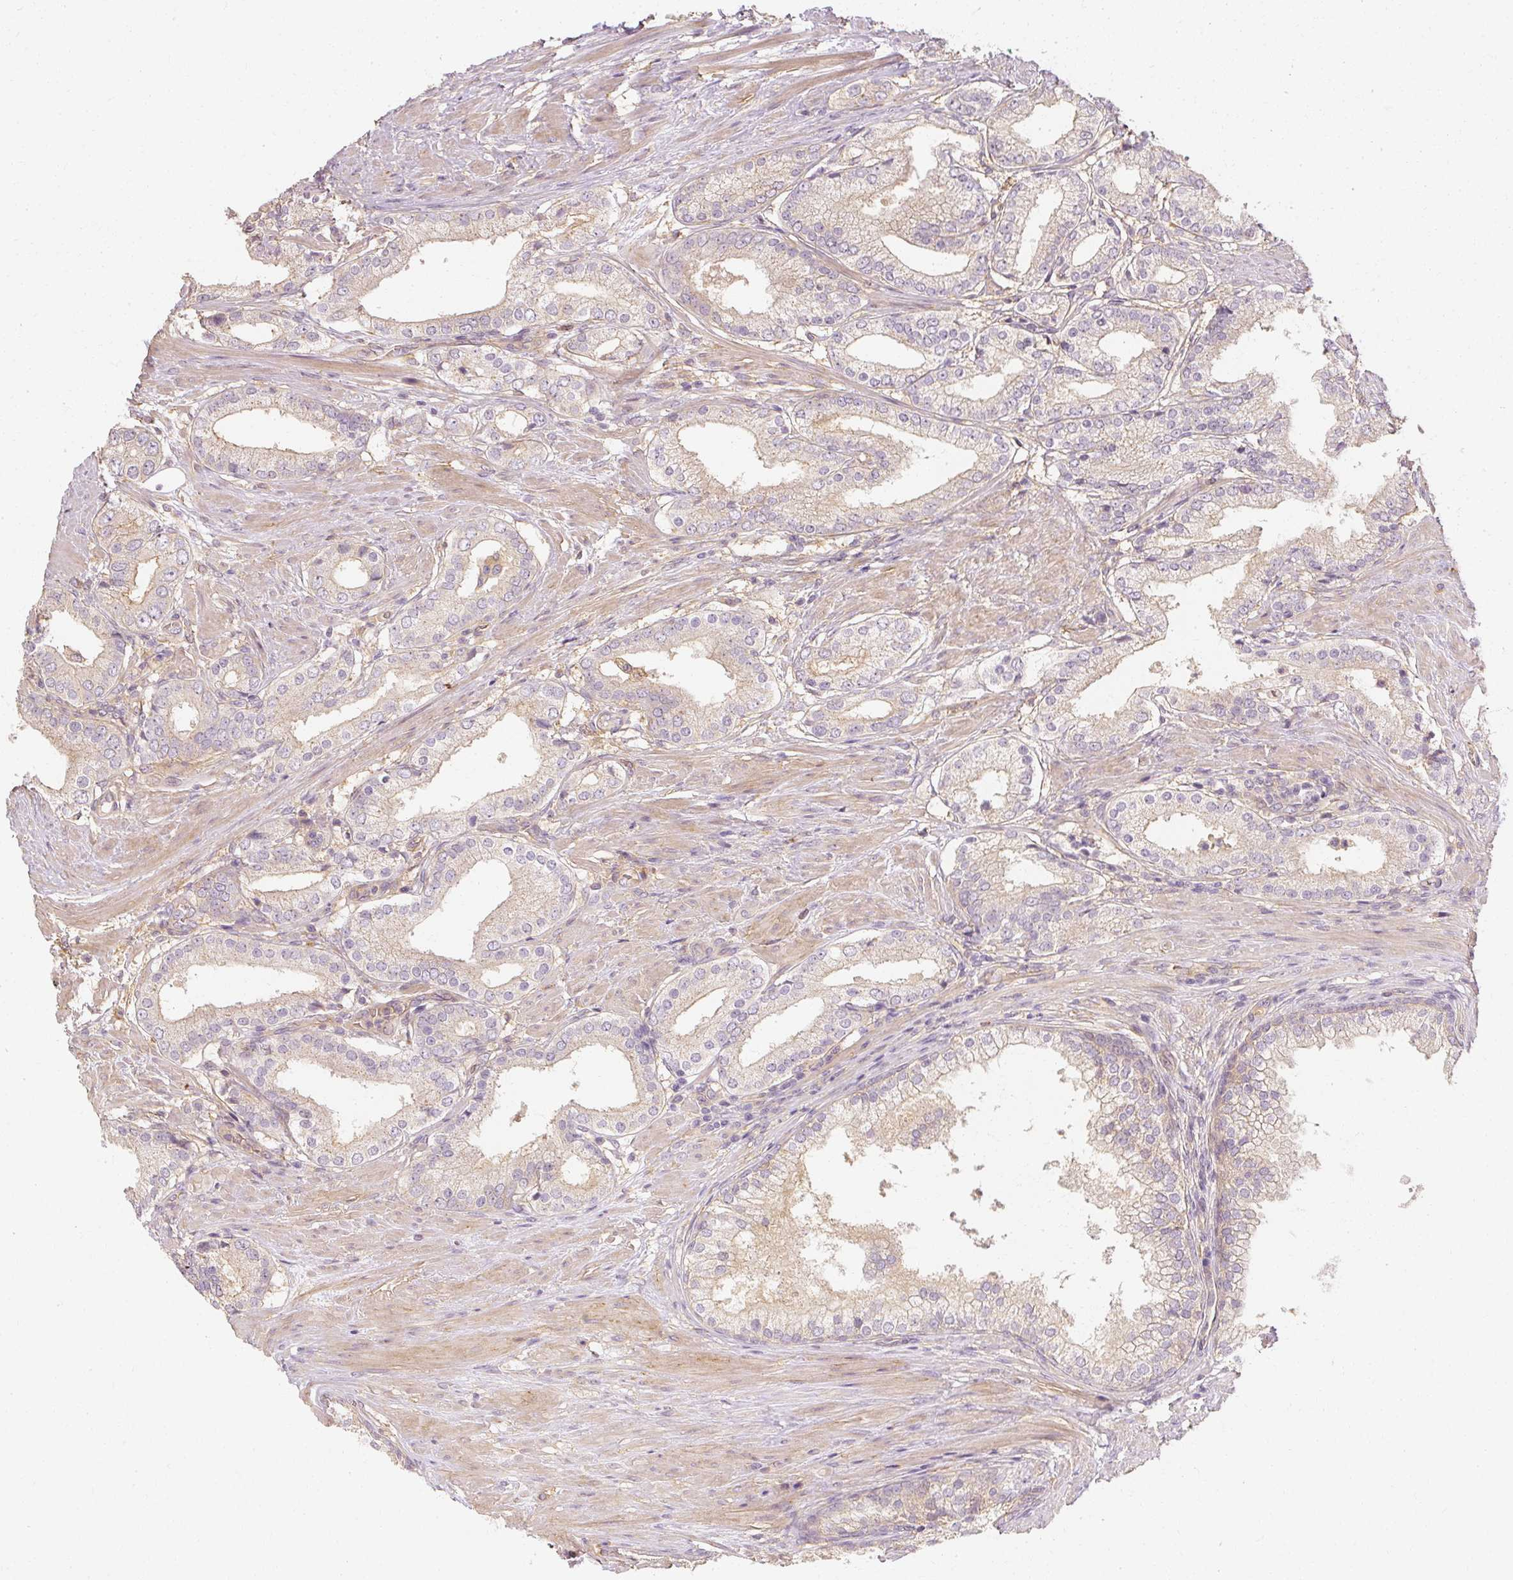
{"staining": {"intensity": "weak", "quantity": "25%-75%", "location": "cytoplasmic/membranous"}, "tissue": "prostate cancer", "cell_type": "Tumor cells", "image_type": "cancer", "snomed": [{"axis": "morphology", "description": "Adenocarcinoma, Low grade"}, {"axis": "topography", "description": "Prostate"}], "caption": "IHC staining of prostate cancer (low-grade adenocarcinoma), which shows low levels of weak cytoplasmic/membranous staining in approximately 25%-75% of tumor cells indicating weak cytoplasmic/membranous protein staining. The staining was performed using DAB (3,3'-diaminobenzidine) (brown) for protein detection and nuclei were counterstained in hematoxylin (blue).", "gene": "GNAQ", "patient": {"sex": "male", "age": 58}}